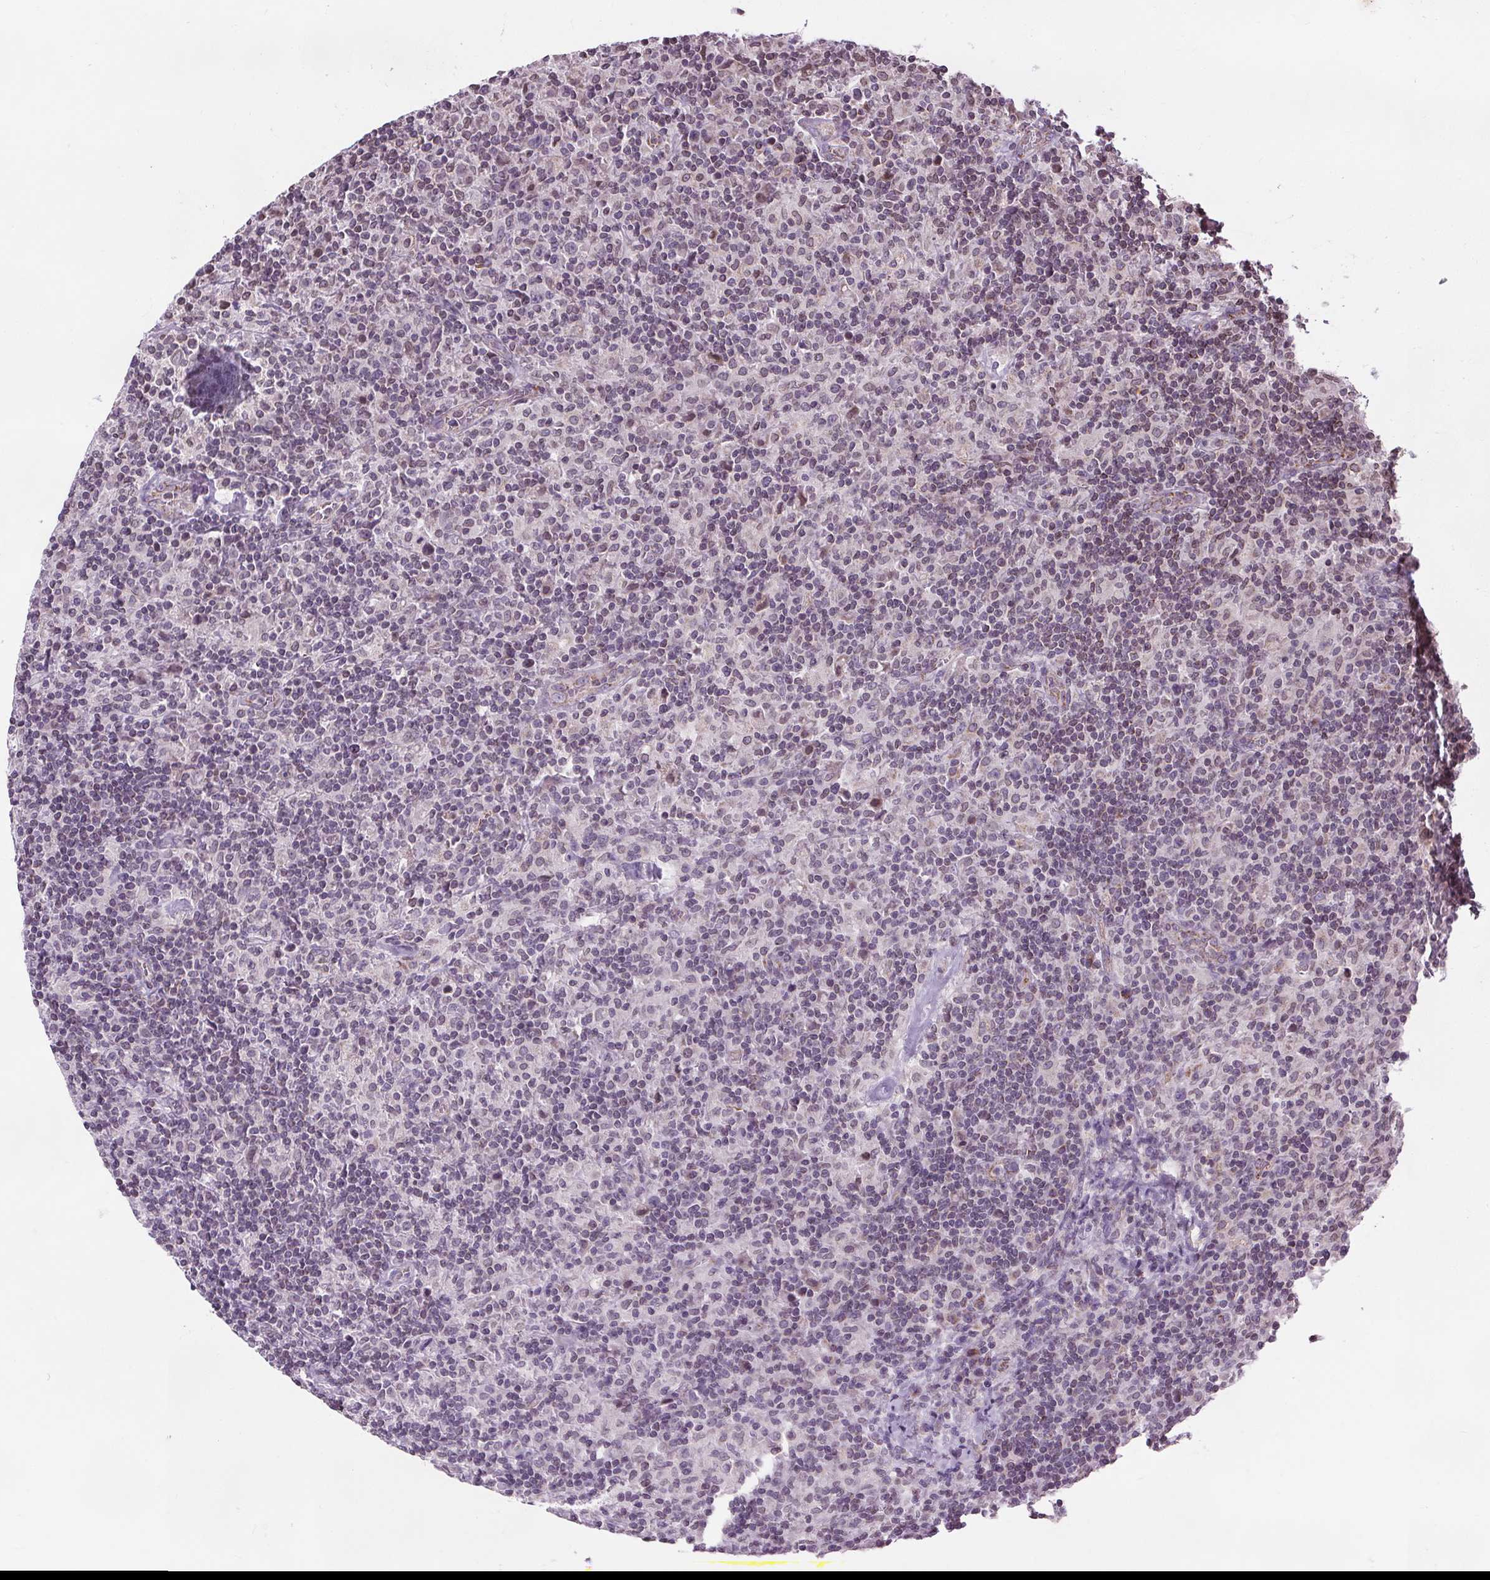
{"staining": {"intensity": "negative", "quantity": "none", "location": "none"}, "tissue": "lymphoma", "cell_type": "Tumor cells", "image_type": "cancer", "snomed": [{"axis": "morphology", "description": "Hodgkin's disease, NOS"}, {"axis": "topography", "description": "Lymph node"}], "caption": "Immunohistochemistry histopathology image of human Hodgkin's disease stained for a protein (brown), which demonstrates no positivity in tumor cells. Brightfield microscopy of IHC stained with DAB (brown) and hematoxylin (blue), captured at high magnification.", "gene": "LFNG", "patient": {"sex": "male", "age": 70}}